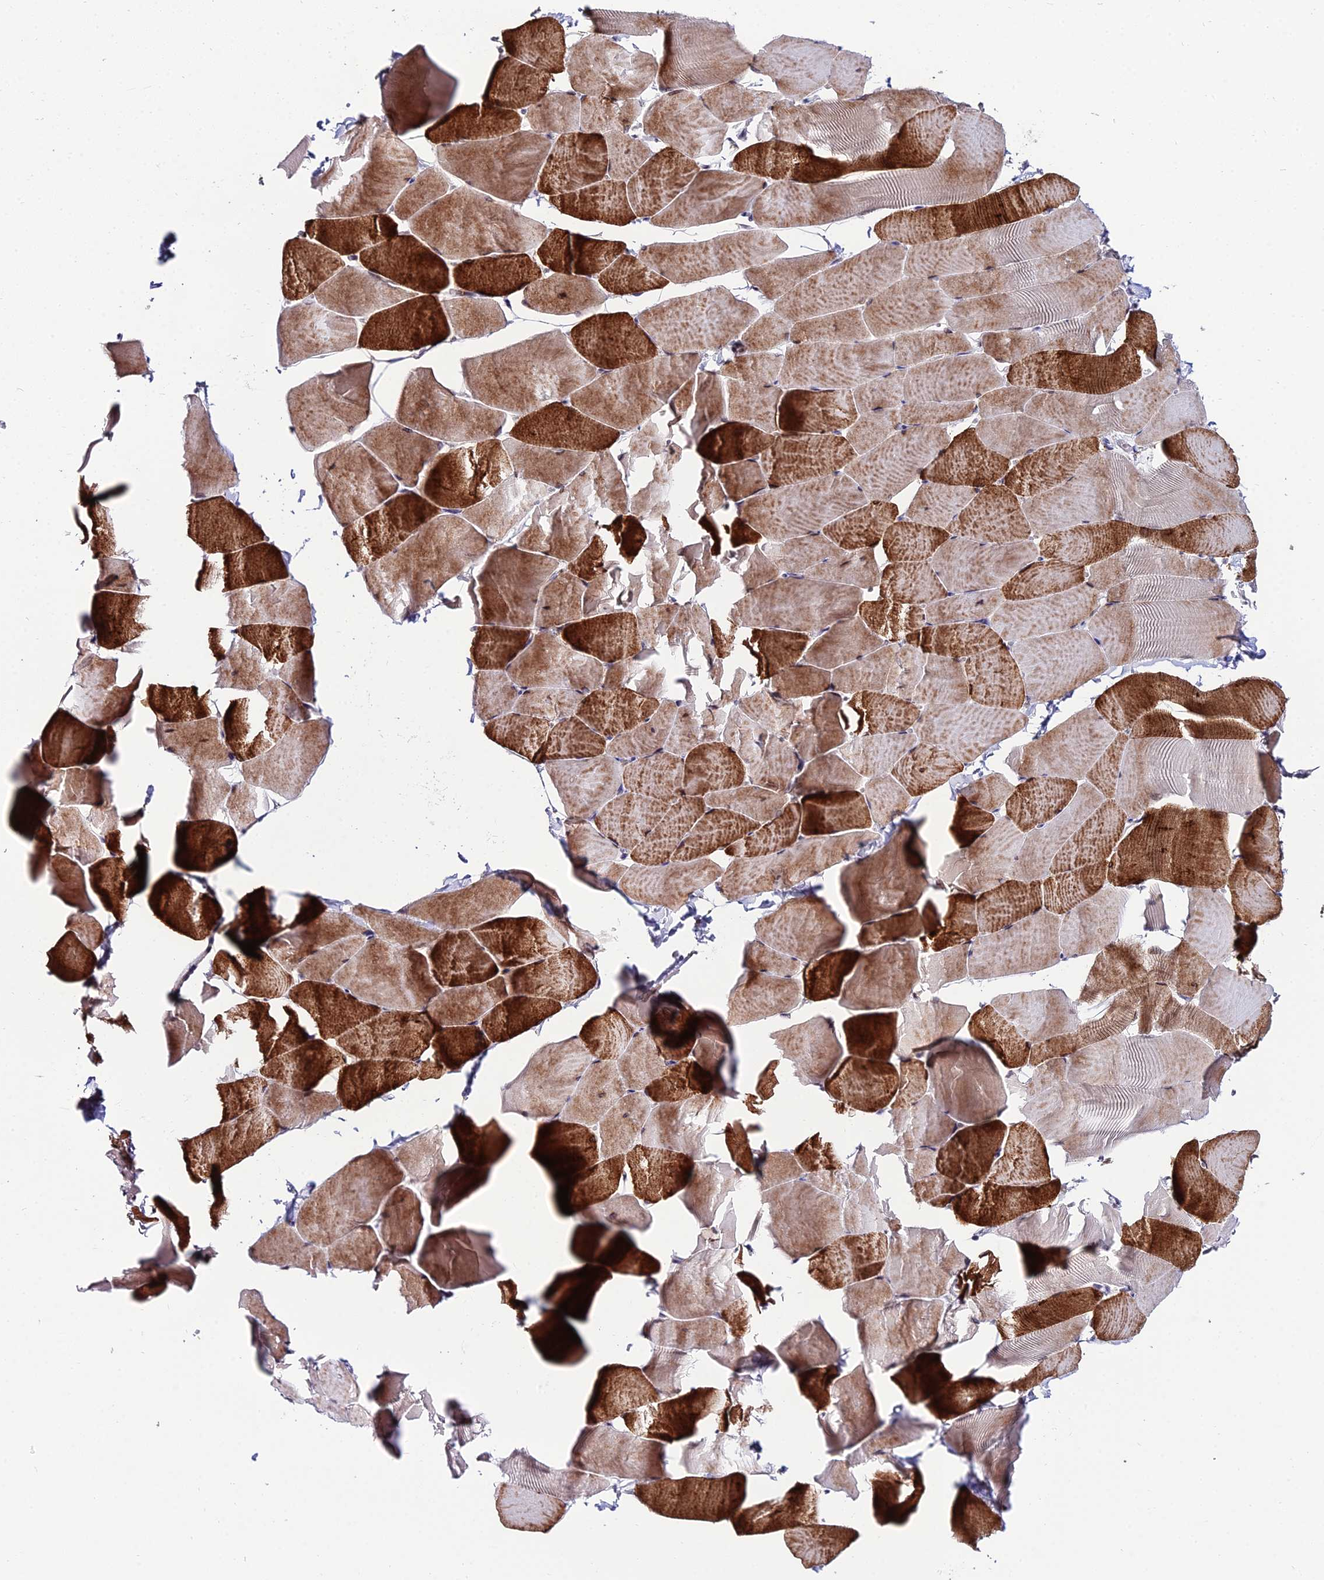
{"staining": {"intensity": "strong", "quantity": "25%-75%", "location": "cytoplasmic/membranous"}, "tissue": "skeletal muscle", "cell_type": "Myocytes", "image_type": "normal", "snomed": [{"axis": "morphology", "description": "Normal tissue, NOS"}, {"axis": "topography", "description": "Skeletal muscle"}], "caption": "Immunohistochemistry (IHC) (DAB) staining of unremarkable skeletal muscle reveals strong cytoplasmic/membranous protein positivity in about 25%-75% of myocytes.", "gene": "DDX19A", "patient": {"sex": "male", "age": 25}}